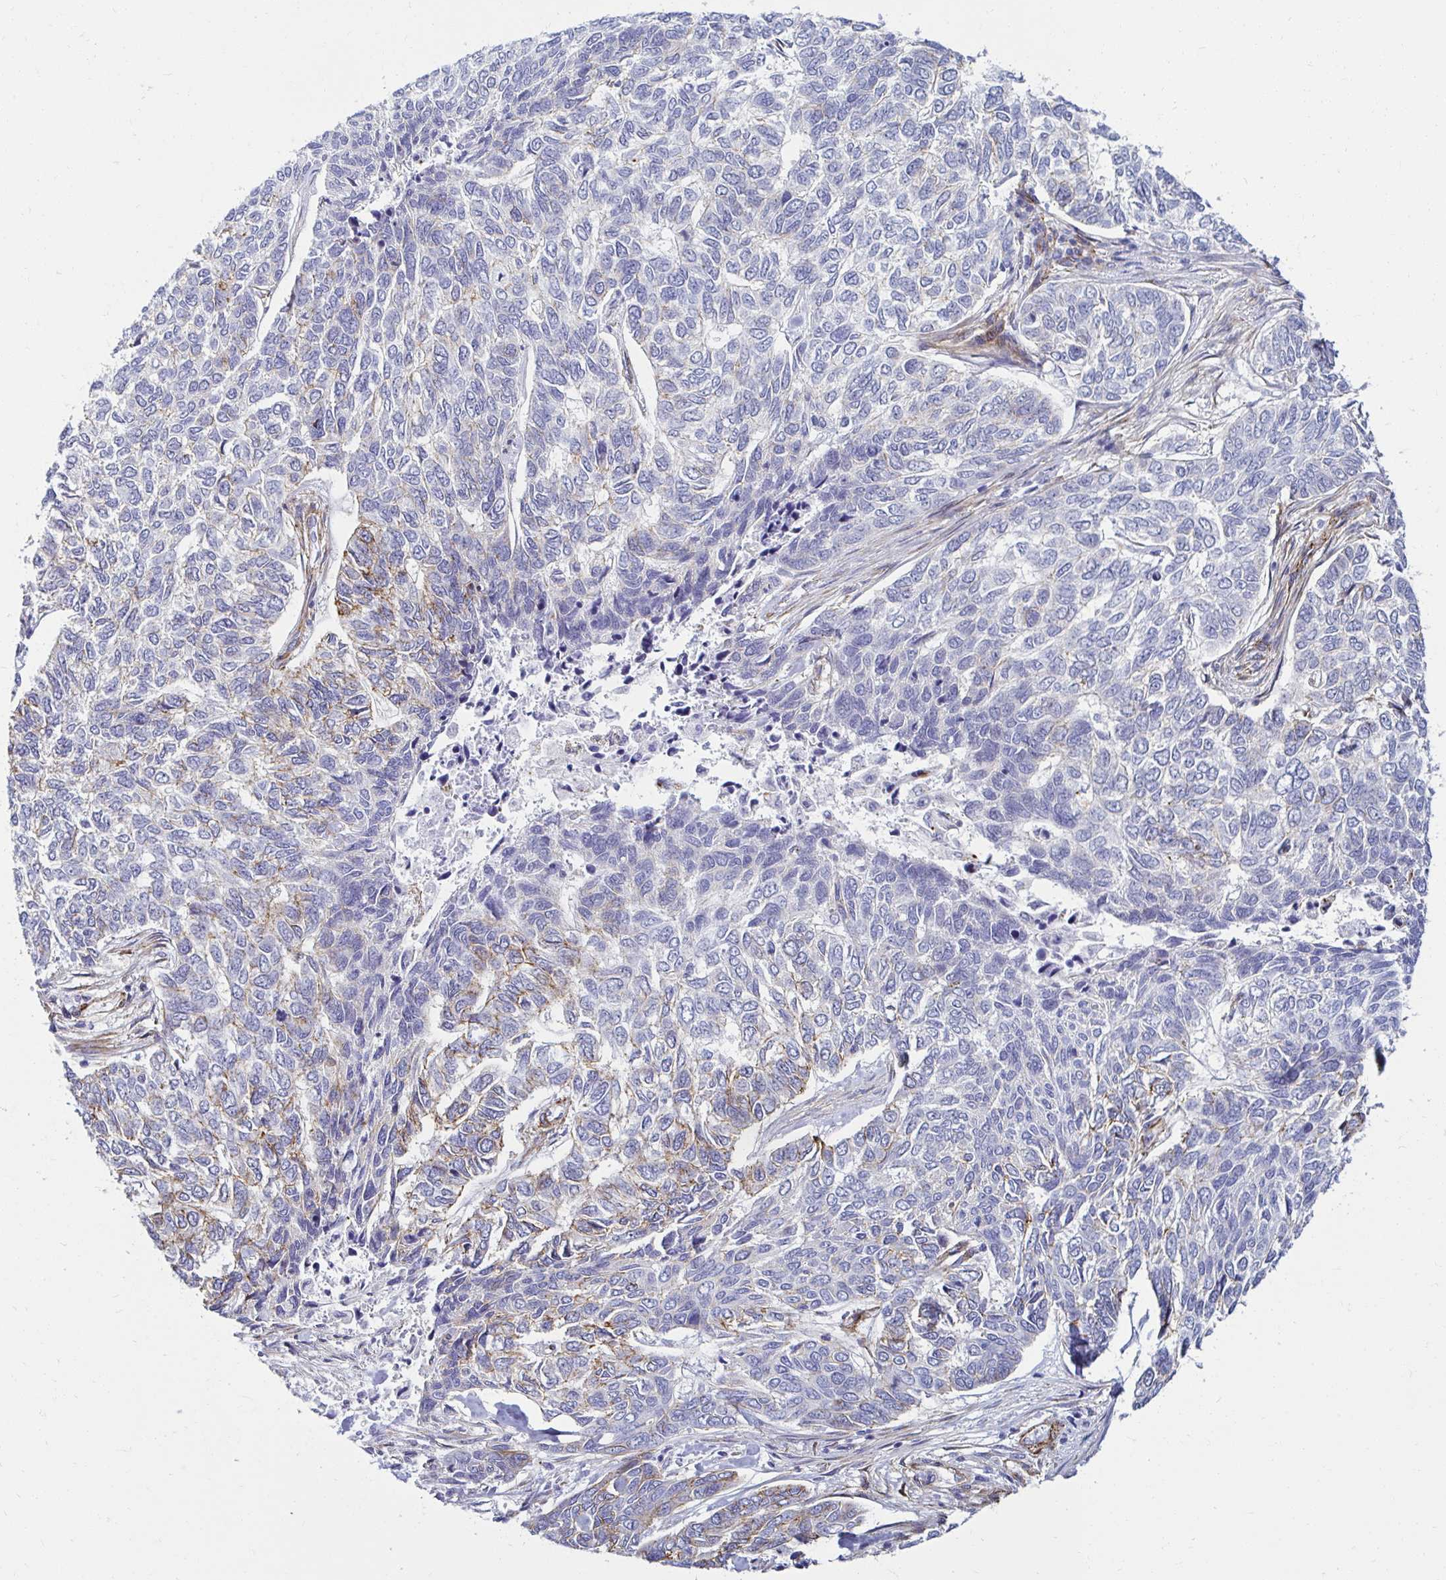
{"staining": {"intensity": "moderate", "quantity": "25%-75%", "location": "cytoplasmic/membranous"}, "tissue": "skin cancer", "cell_type": "Tumor cells", "image_type": "cancer", "snomed": [{"axis": "morphology", "description": "Basal cell carcinoma"}, {"axis": "topography", "description": "Skin"}], "caption": "IHC micrograph of human skin cancer stained for a protein (brown), which shows medium levels of moderate cytoplasmic/membranous positivity in approximately 25%-75% of tumor cells.", "gene": "ANKRD62", "patient": {"sex": "female", "age": 65}}